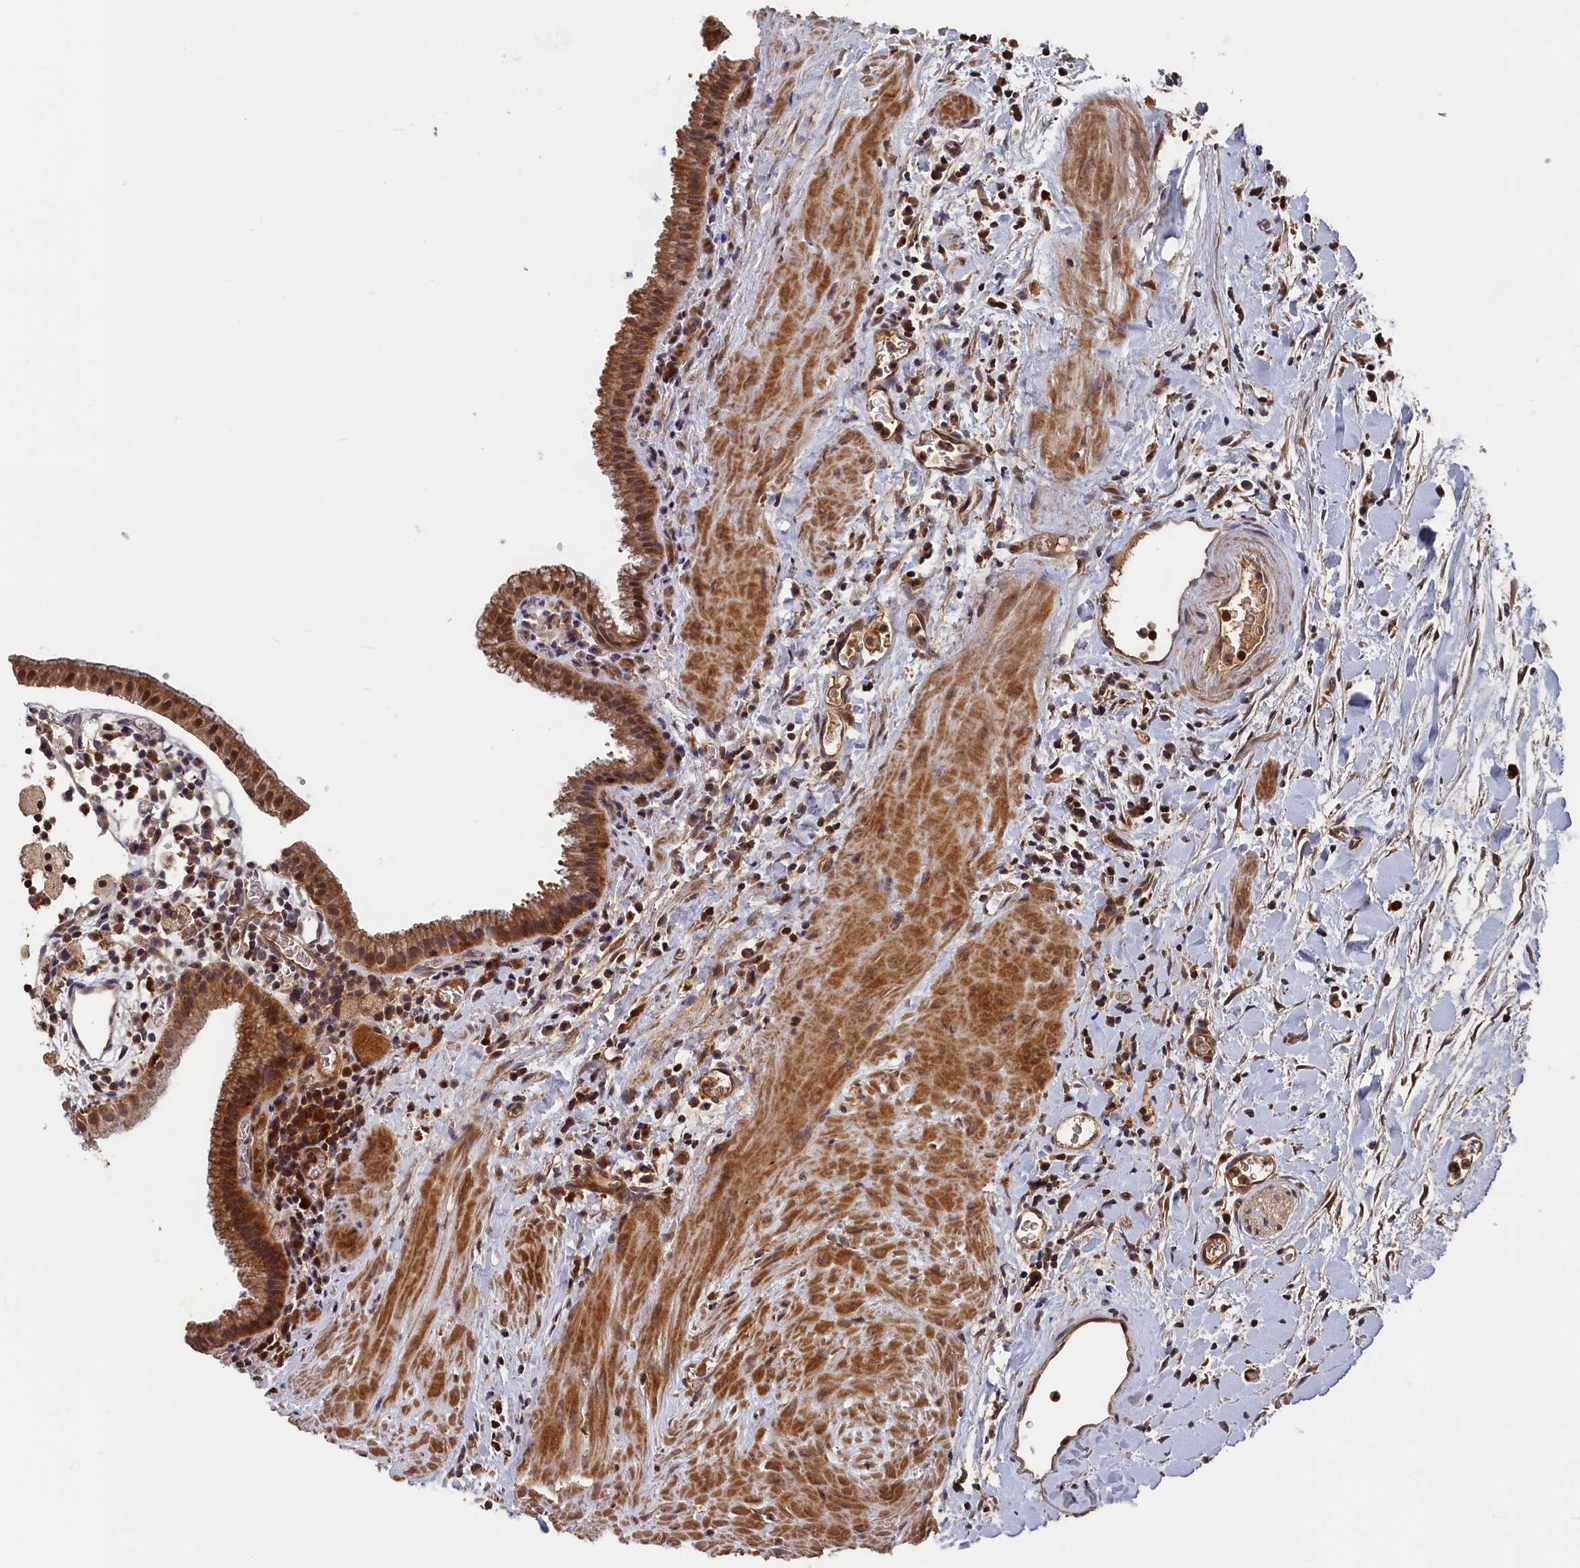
{"staining": {"intensity": "moderate", "quantity": ">75%", "location": "cytoplasmic/membranous"}, "tissue": "gallbladder", "cell_type": "Glandular cells", "image_type": "normal", "snomed": [{"axis": "morphology", "description": "Normal tissue, NOS"}, {"axis": "topography", "description": "Gallbladder"}], "caption": "A brown stain labels moderate cytoplasmic/membranous staining of a protein in glandular cells of normal human gallbladder.", "gene": "RMI2", "patient": {"sex": "male", "age": 78}}